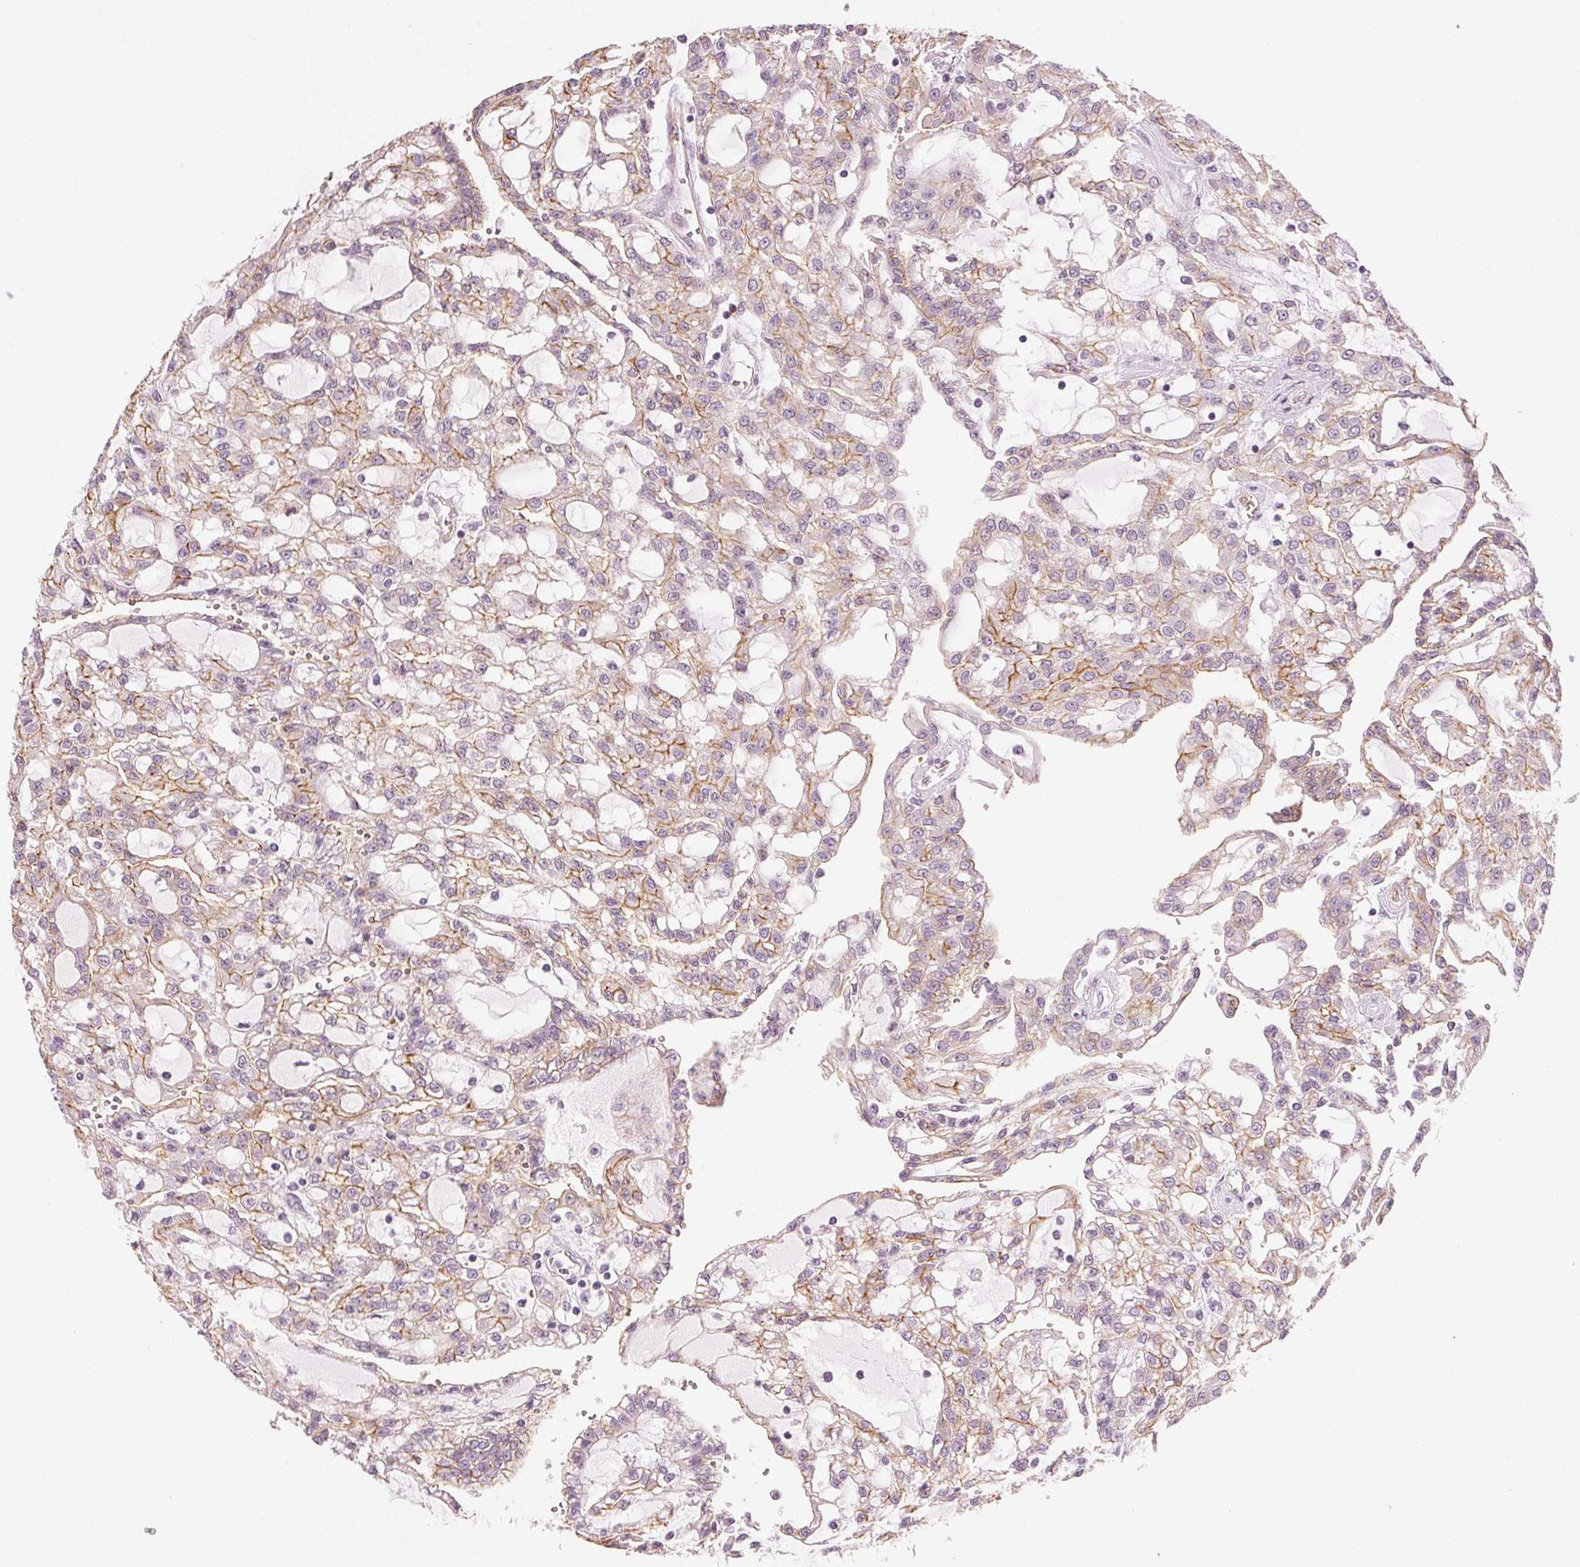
{"staining": {"intensity": "moderate", "quantity": ">75%", "location": "cytoplasmic/membranous"}, "tissue": "renal cancer", "cell_type": "Tumor cells", "image_type": "cancer", "snomed": [{"axis": "morphology", "description": "Adenocarcinoma, NOS"}, {"axis": "topography", "description": "Kidney"}], "caption": "Renal cancer (adenocarcinoma) stained with a protein marker demonstrates moderate staining in tumor cells.", "gene": "AIF1L", "patient": {"sex": "male", "age": 63}}